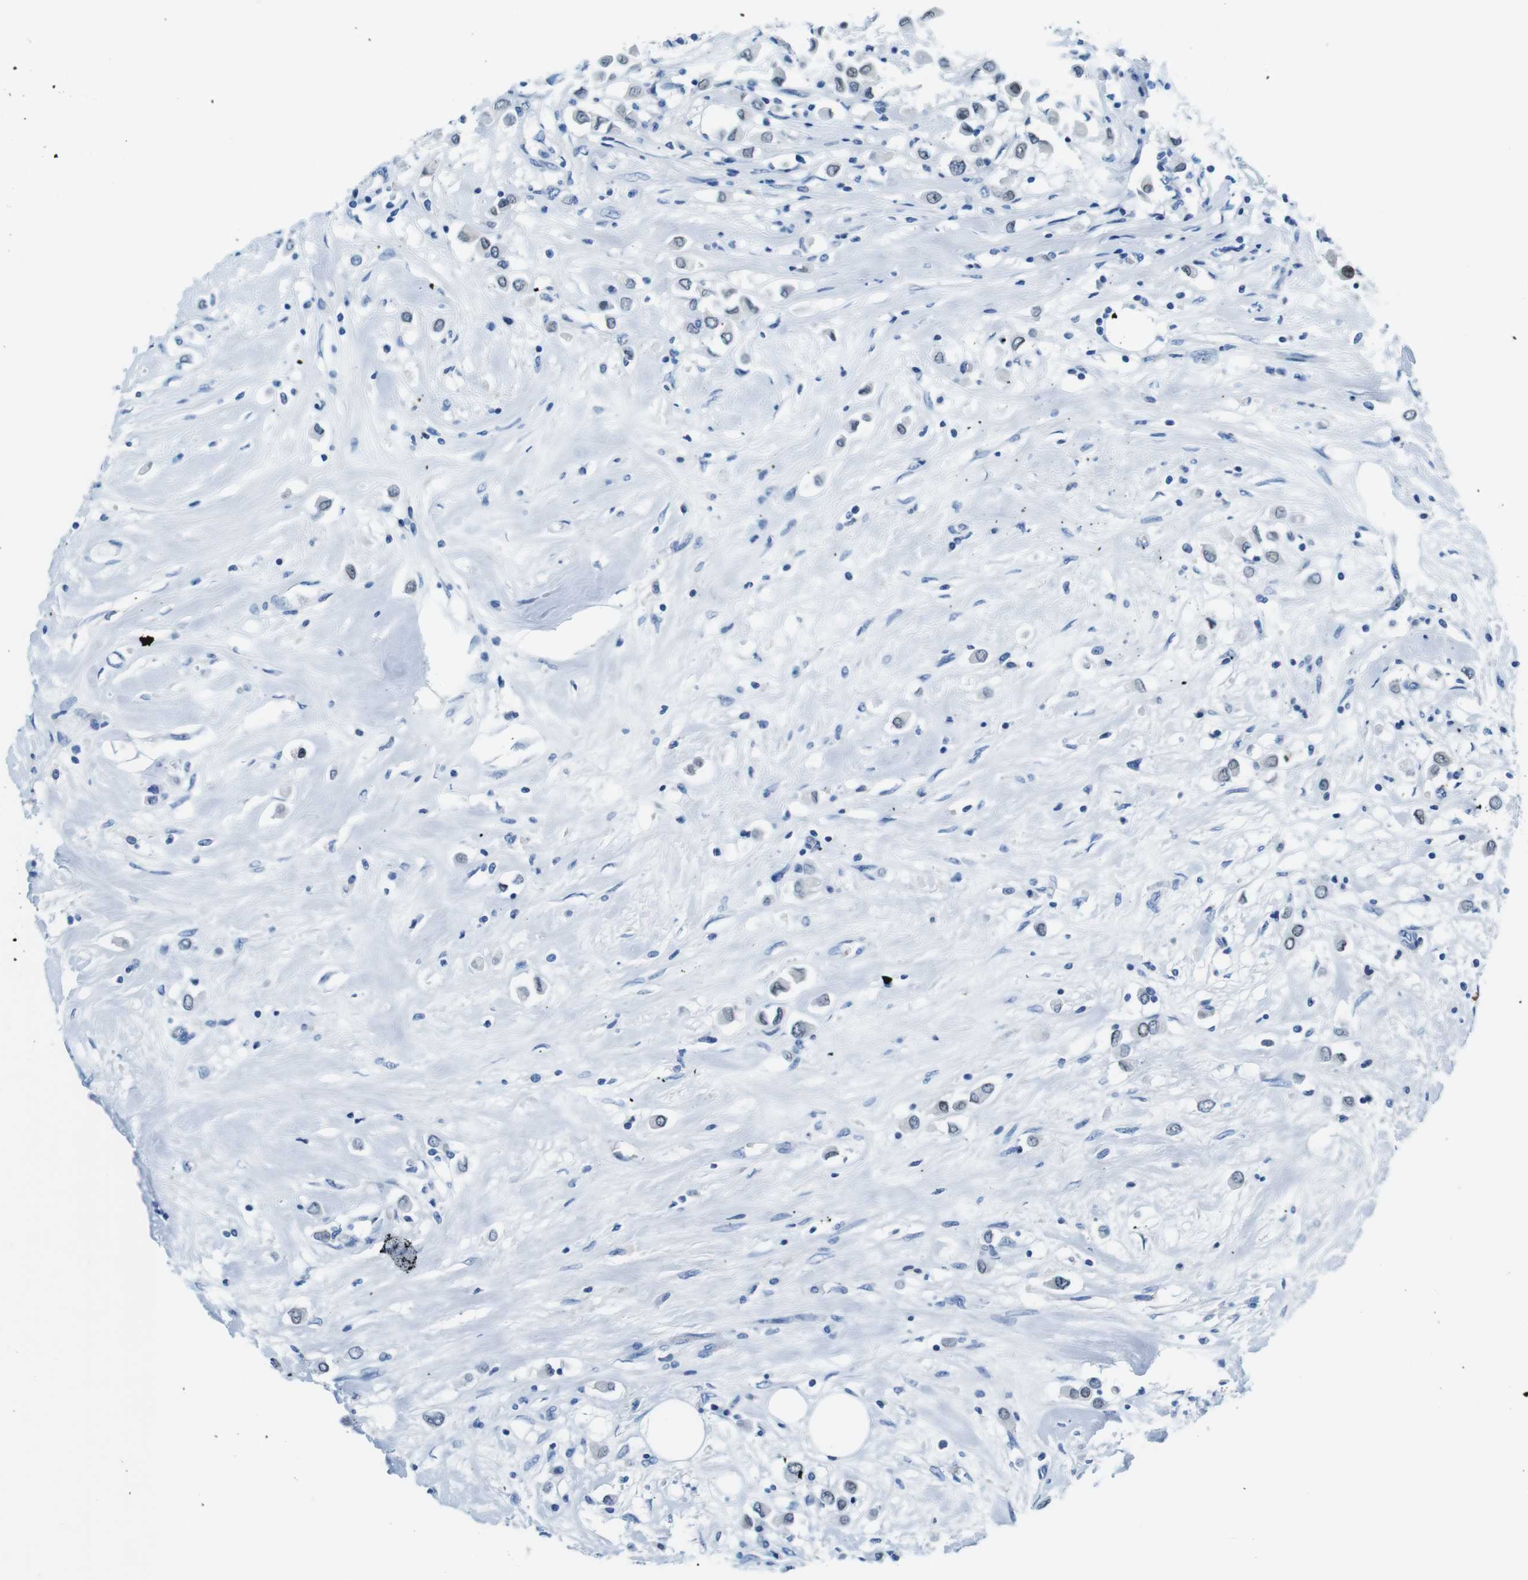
{"staining": {"intensity": "weak", "quantity": "25%-75%", "location": "nuclear"}, "tissue": "breast cancer", "cell_type": "Tumor cells", "image_type": "cancer", "snomed": [{"axis": "morphology", "description": "Duct carcinoma"}, {"axis": "topography", "description": "Breast"}], "caption": "Protein expression analysis of human breast cancer reveals weak nuclear expression in about 25%-75% of tumor cells.", "gene": "TFAP2C", "patient": {"sex": "female", "age": 61}}